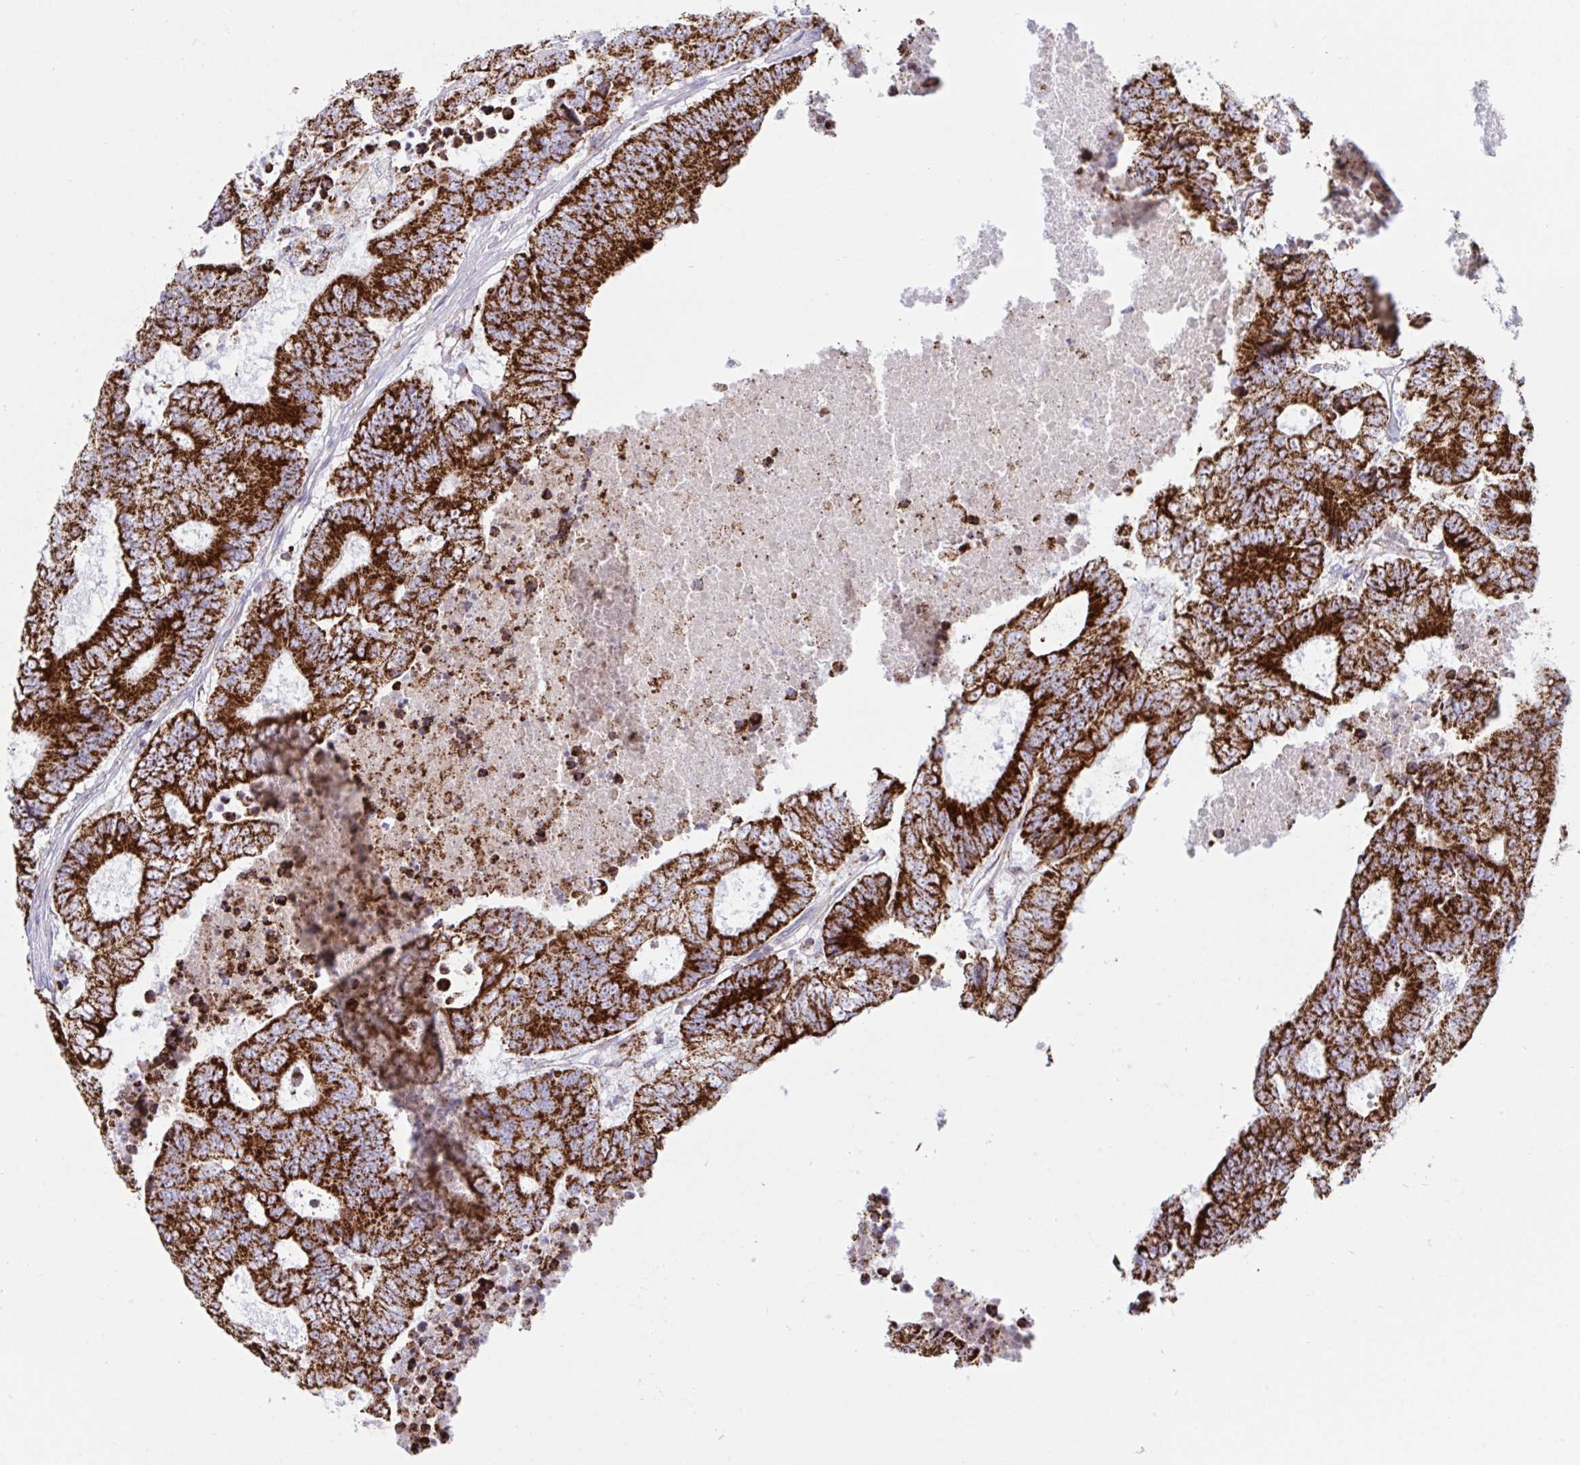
{"staining": {"intensity": "strong", "quantity": ">75%", "location": "cytoplasmic/membranous"}, "tissue": "colorectal cancer", "cell_type": "Tumor cells", "image_type": "cancer", "snomed": [{"axis": "morphology", "description": "Adenocarcinoma, NOS"}, {"axis": "topography", "description": "Colon"}], "caption": "Immunohistochemical staining of human adenocarcinoma (colorectal) displays high levels of strong cytoplasmic/membranous positivity in about >75% of tumor cells. (brown staining indicates protein expression, while blue staining denotes nuclei).", "gene": "HSPE1", "patient": {"sex": "female", "age": 48}}